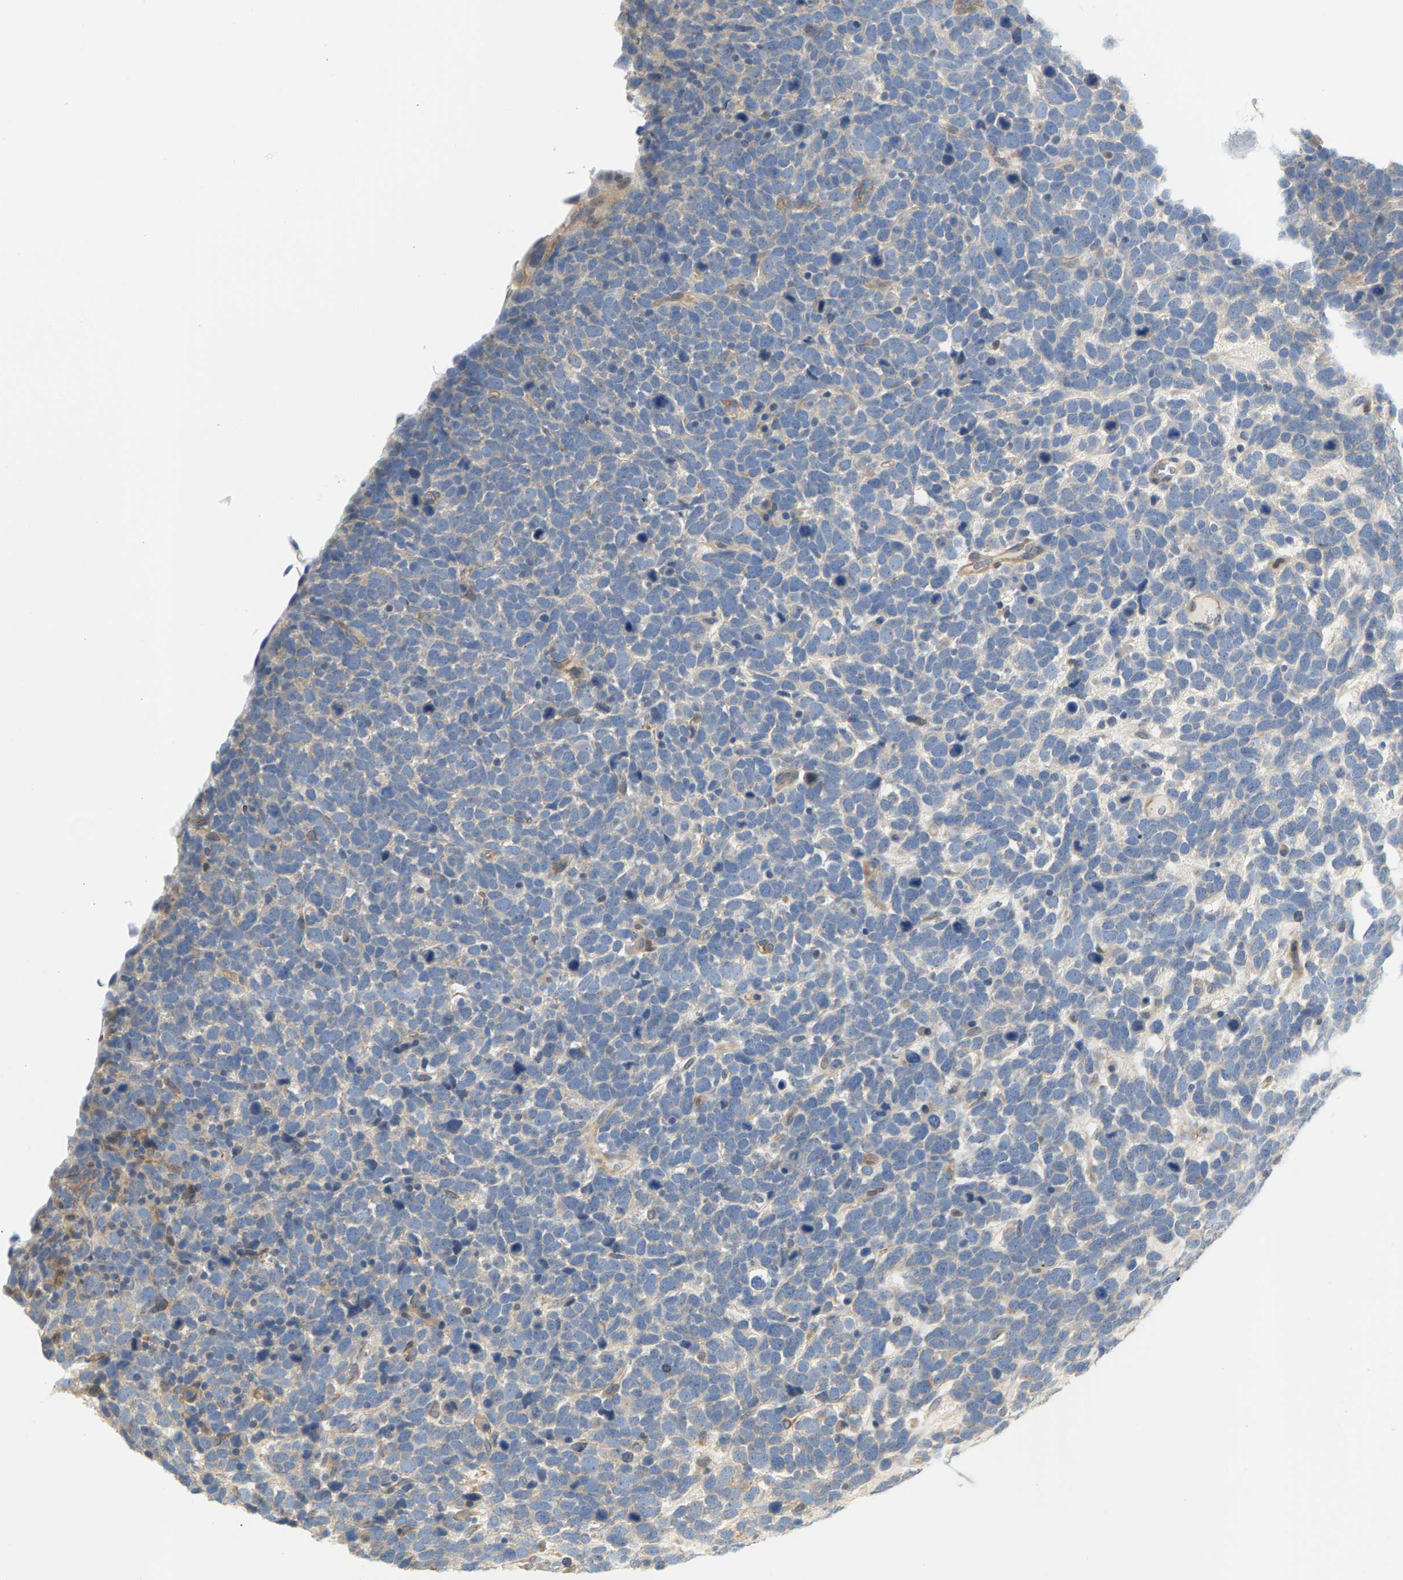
{"staining": {"intensity": "weak", "quantity": "25%-75%", "location": "cytoplasmic/membranous"}, "tissue": "urothelial cancer", "cell_type": "Tumor cells", "image_type": "cancer", "snomed": [{"axis": "morphology", "description": "Urothelial carcinoma, High grade"}, {"axis": "topography", "description": "Urinary bladder"}], "caption": "Approximately 25%-75% of tumor cells in human urothelial carcinoma (high-grade) show weak cytoplasmic/membranous protein positivity as visualized by brown immunohistochemical staining.", "gene": "KRTAP27-1", "patient": {"sex": "female", "age": 82}}